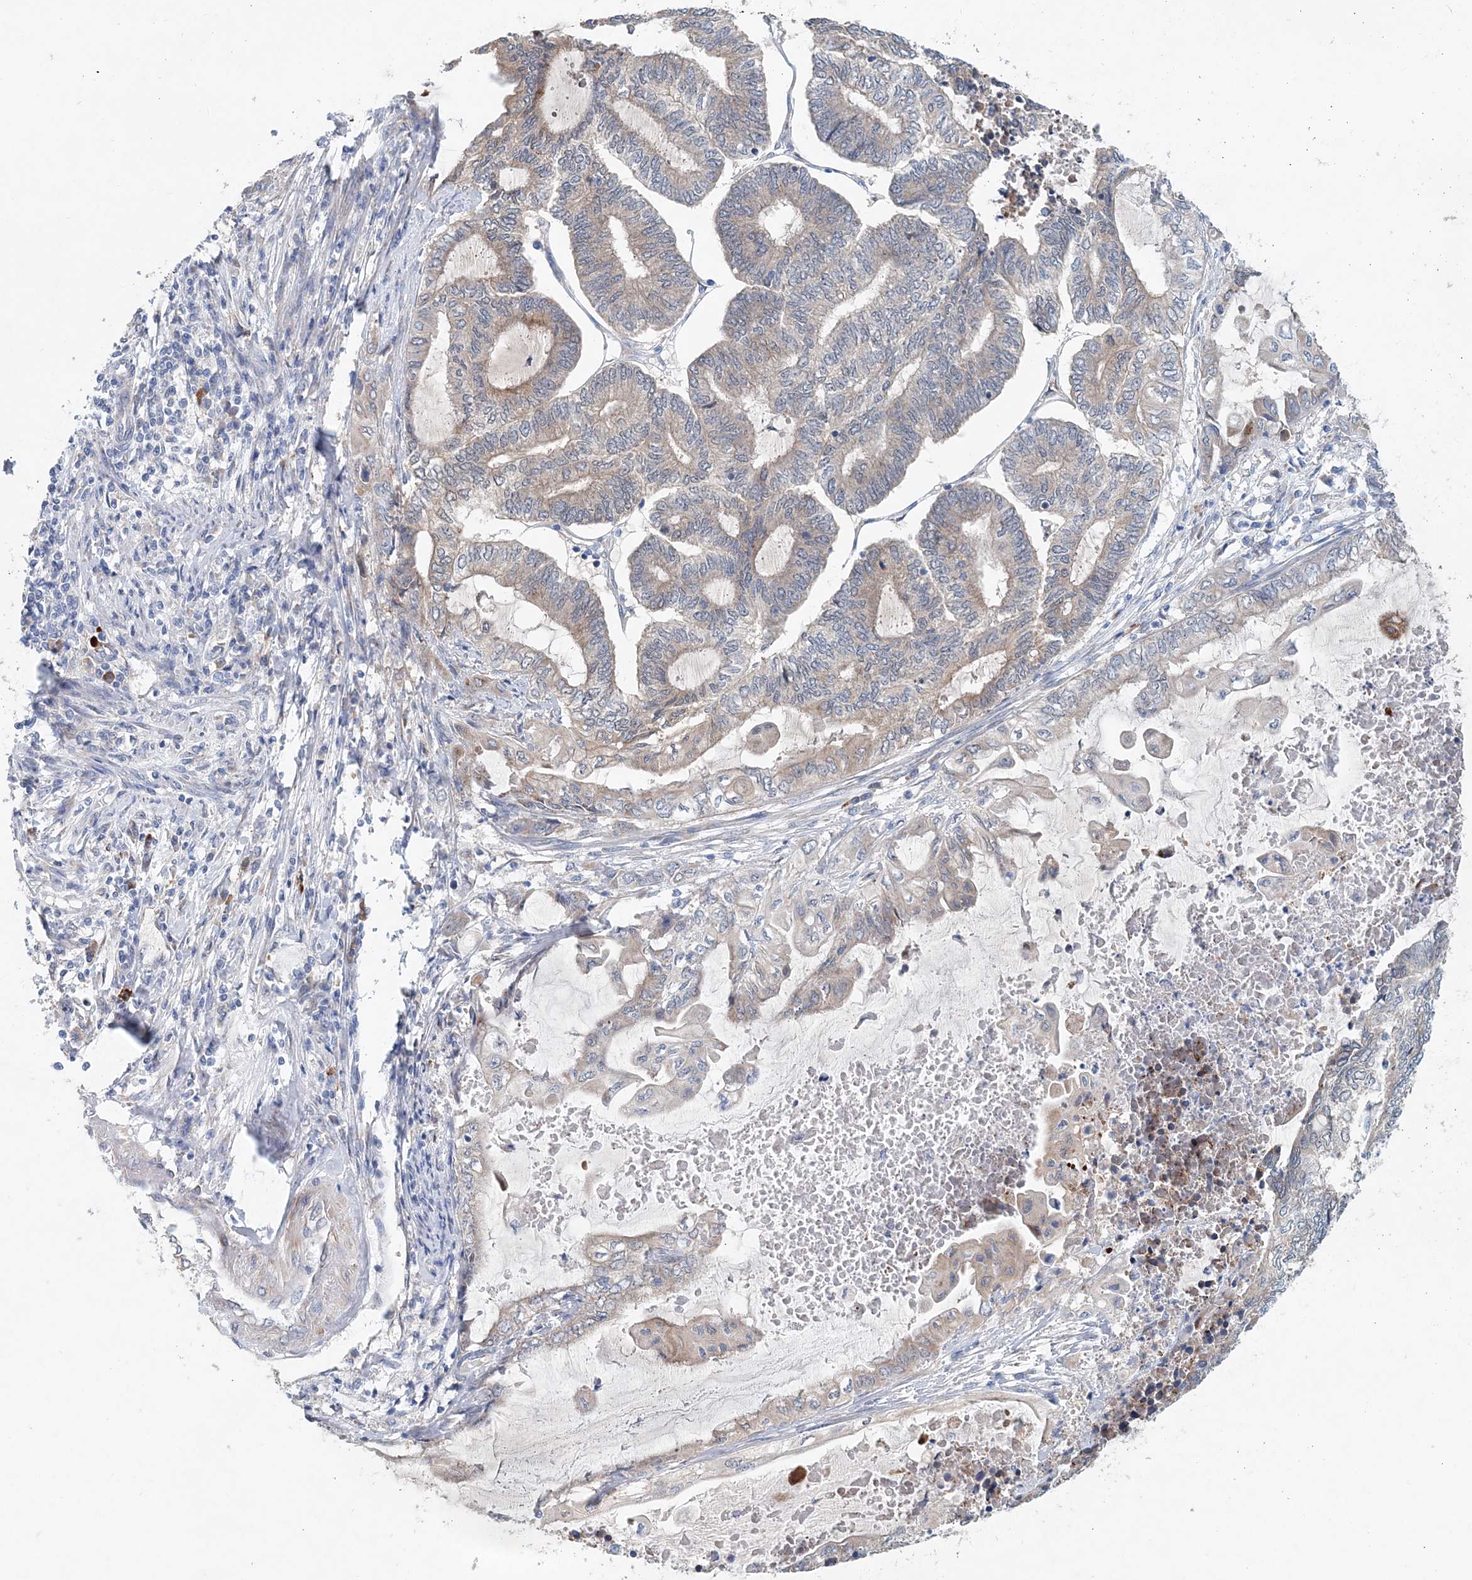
{"staining": {"intensity": "weak", "quantity": "<25%", "location": "cytoplasmic/membranous"}, "tissue": "endometrial cancer", "cell_type": "Tumor cells", "image_type": "cancer", "snomed": [{"axis": "morphology", "description": "Adenocarcinoma, NOS"}, {"axis": "topography", "description": "Uterus"}, {"axis": "topography", "description": "Endometrium"}], "caption": "IHC histopathology image of neoplastic tissue: adenocarcinoma (endometrial) stained with DAB shows no significant protein staining in tumor cells. (DAB (3,3'-diaminobenzidine) immunohistochemistry (IHC) visualized using brightfield microscopy, high magnification).", "gene": "PFN2", "patient": {"sex": "female", "age": 70}}